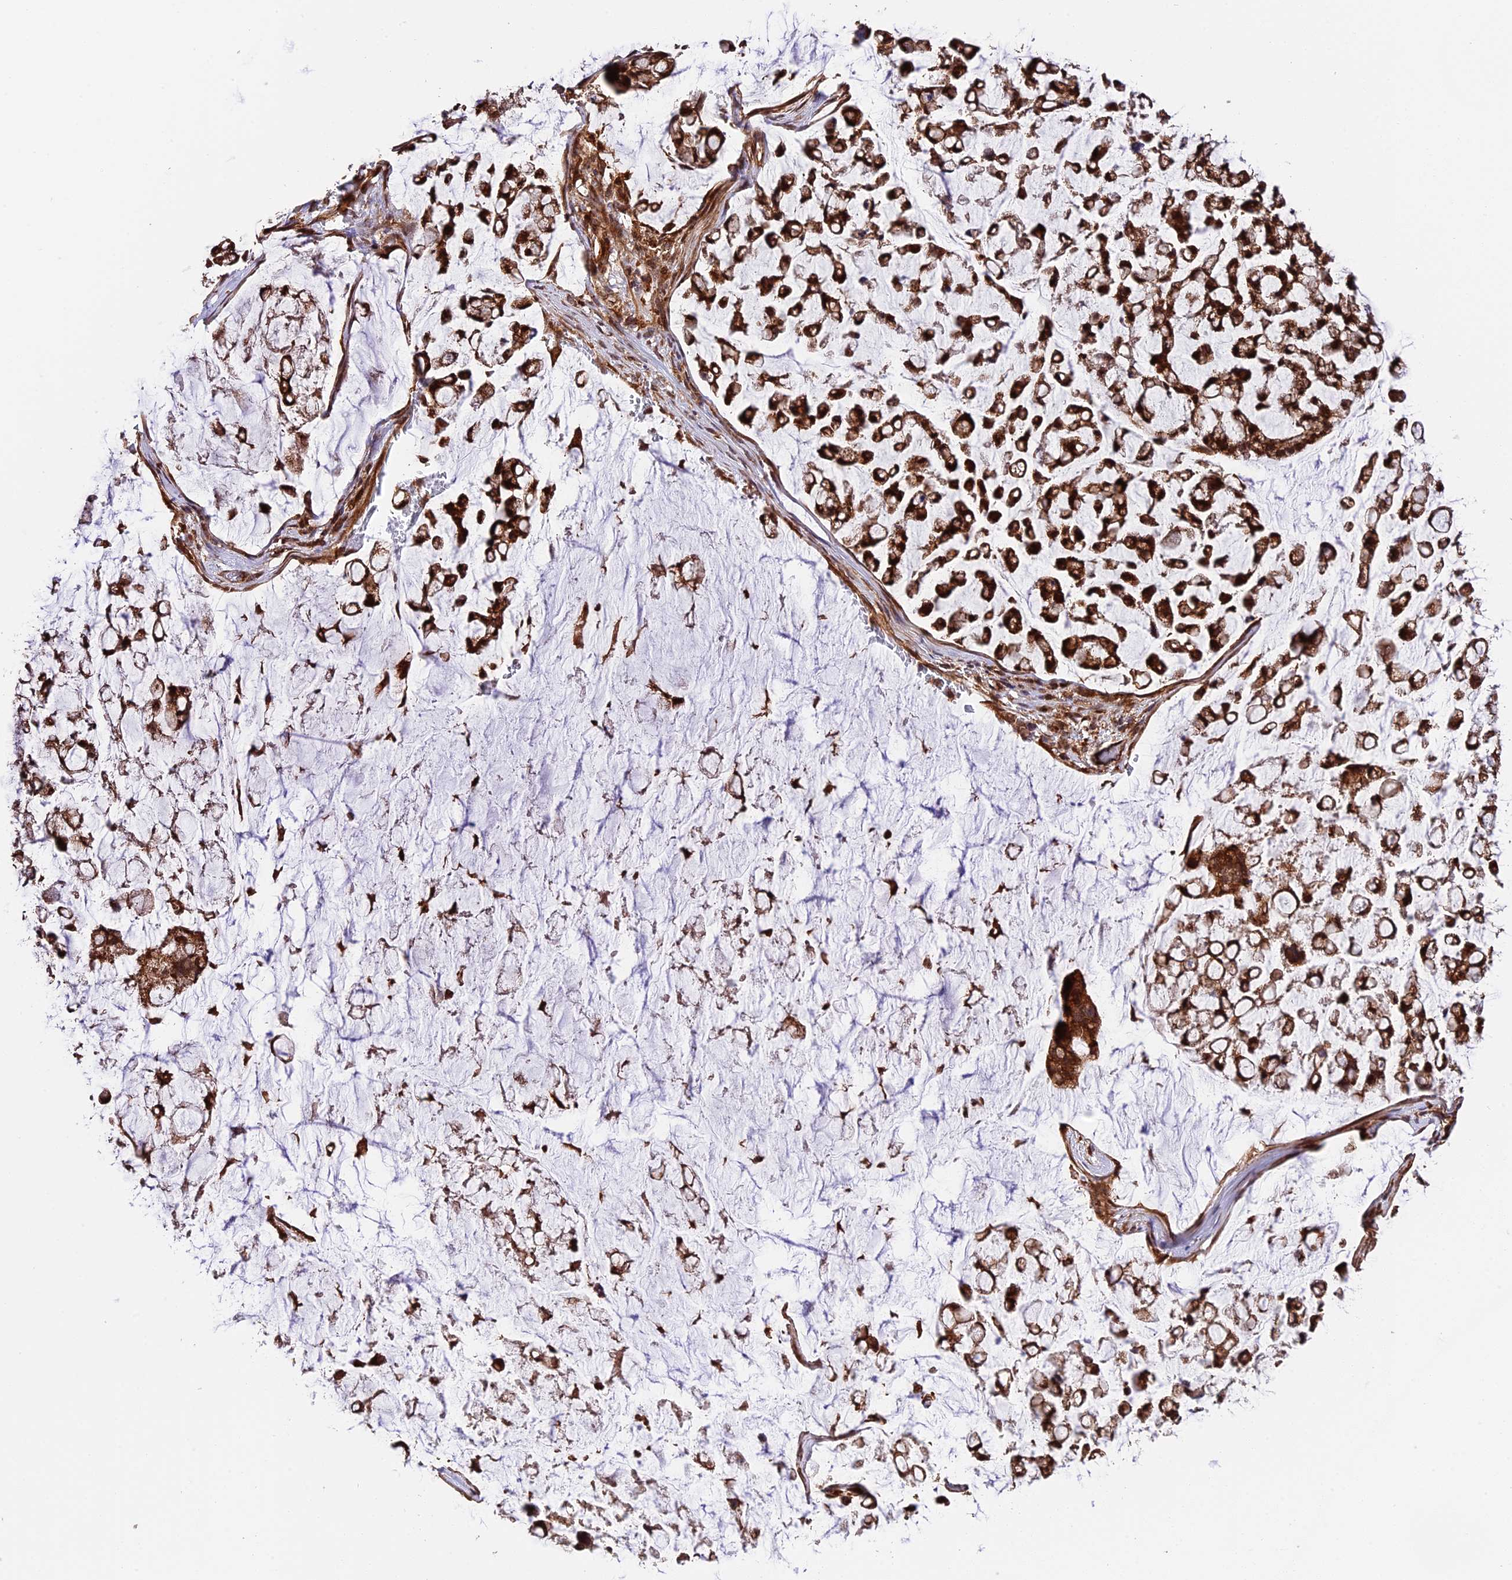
{"staining": {"intensity": "moderate", "quantity": ">75%", "location": "cytoplasmic/membranous"}, "tissue": "stomach cancer", "cell_type": "Tumor cells", "image_type": "cancer", "snomed": [{"axis": "morphology", "description": "Adenocarcinoma, NOS"}, {"axis": "topography", "description": "Stomach, lower"}], "caption": "High-power microscopy captured an immunohistochemistry (IHC) histopathology image of stomach cancer, revealing moderate cytoplasmic/membranous staining in about >75% of tumor cells. (DAB (3,3'-diaminobenzidine) = brown stain, brightfield microscopy at high magnification).", "gene": "HERPUD1", "patient": {"sex": "male", "age": 67}}